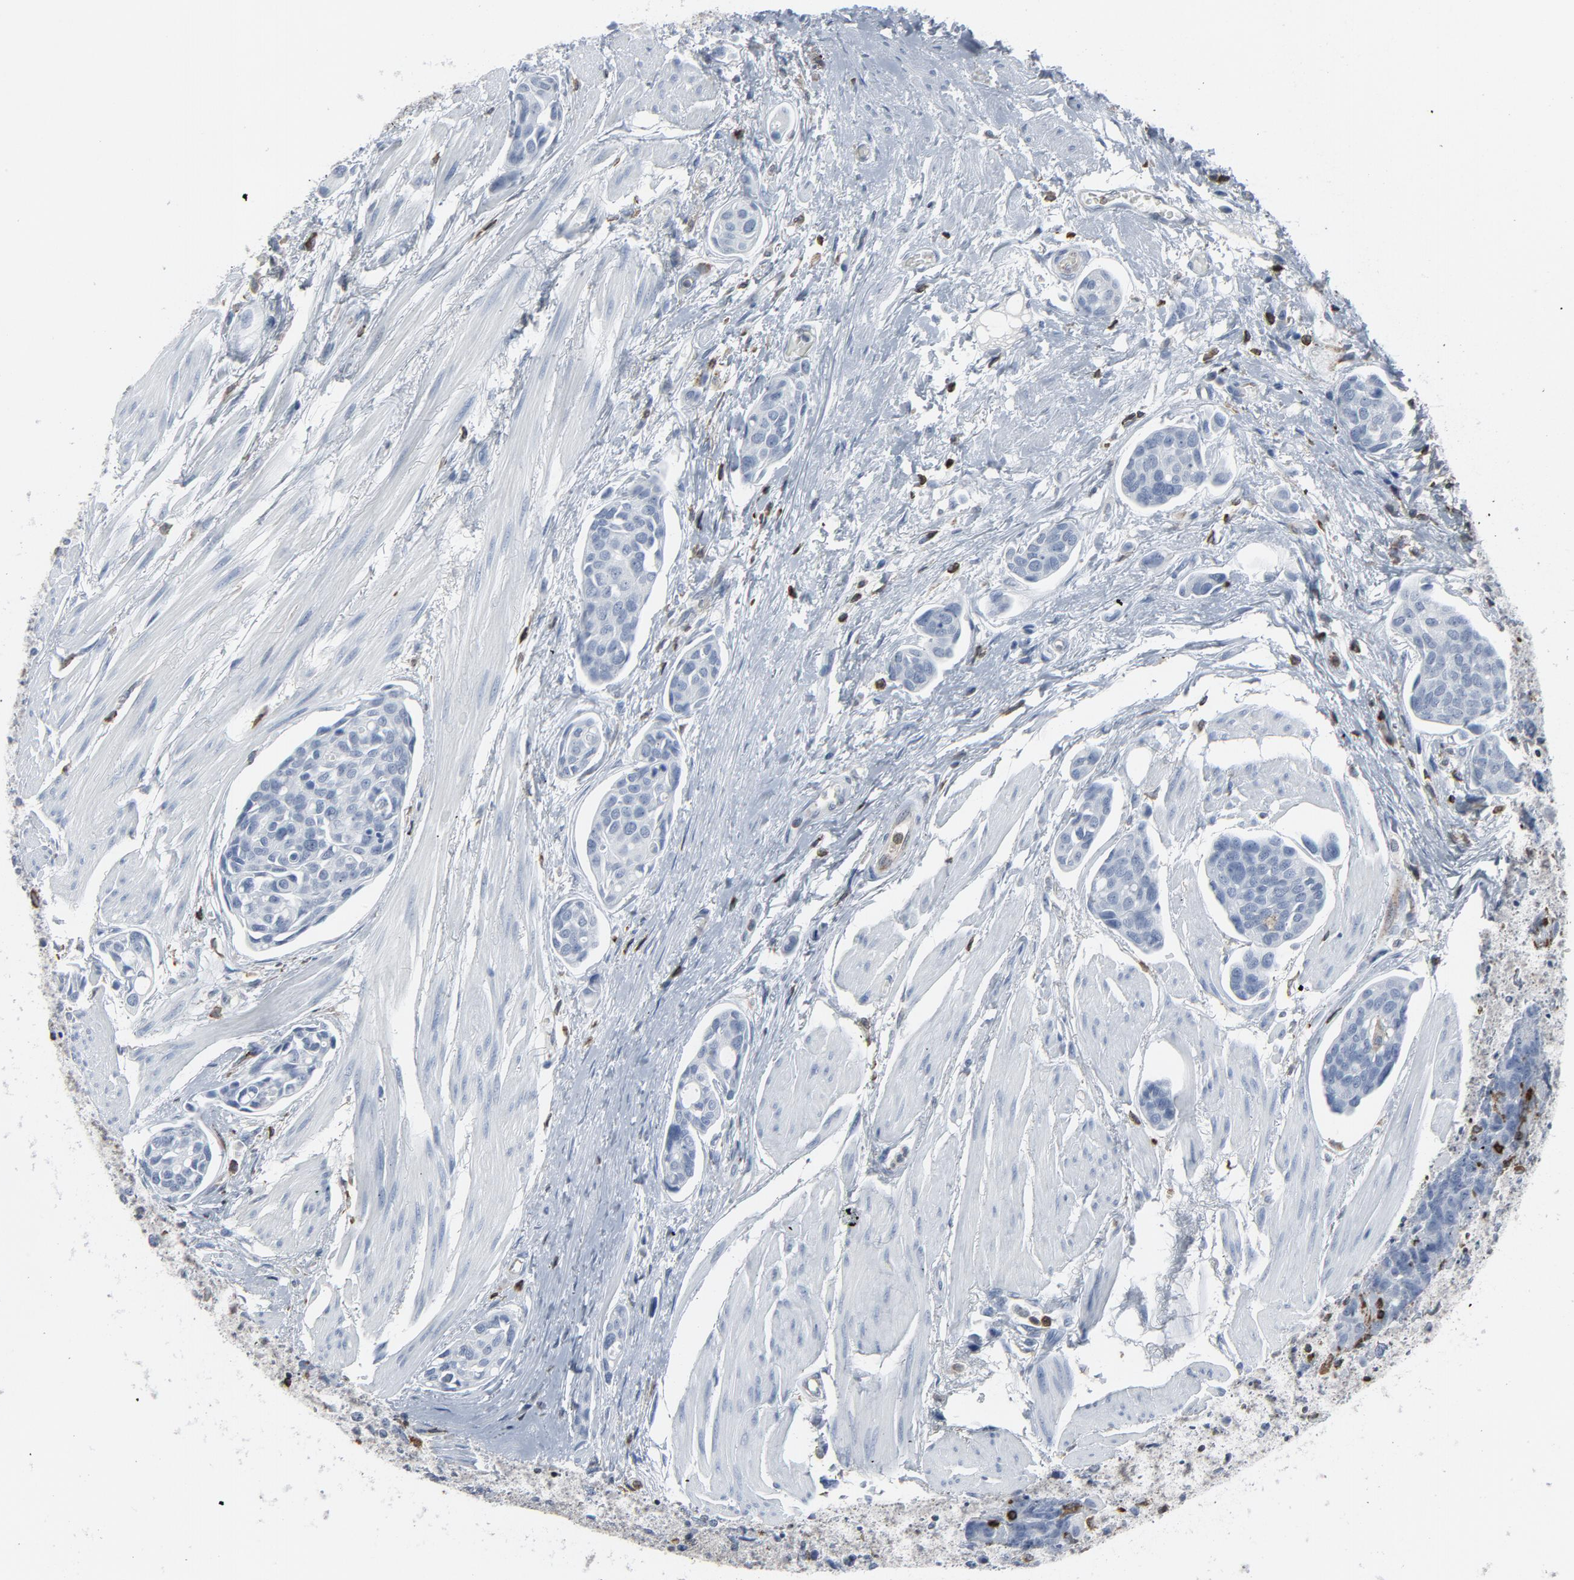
{"staining": {"intensity": "negative", "quantity": "none", "location": "none"}, "tissue": "urothelial cancer", "cell_type": "Tumor cells", "image_type": "cancer", "snomed": [{"axis": "morphology", "description": "Urothelial carcinoma, High grade"}, {"axis": "topography", "description": "Urinary bladder"}], "caption": "Immunohistochemistry (IHC) photomicrograph of human urothelial cancer stained for a protein (brown), which demonstrates no expression in tumor cells.", "gene": "LCP2", "patient": {"sex": "male", "age": 78}}